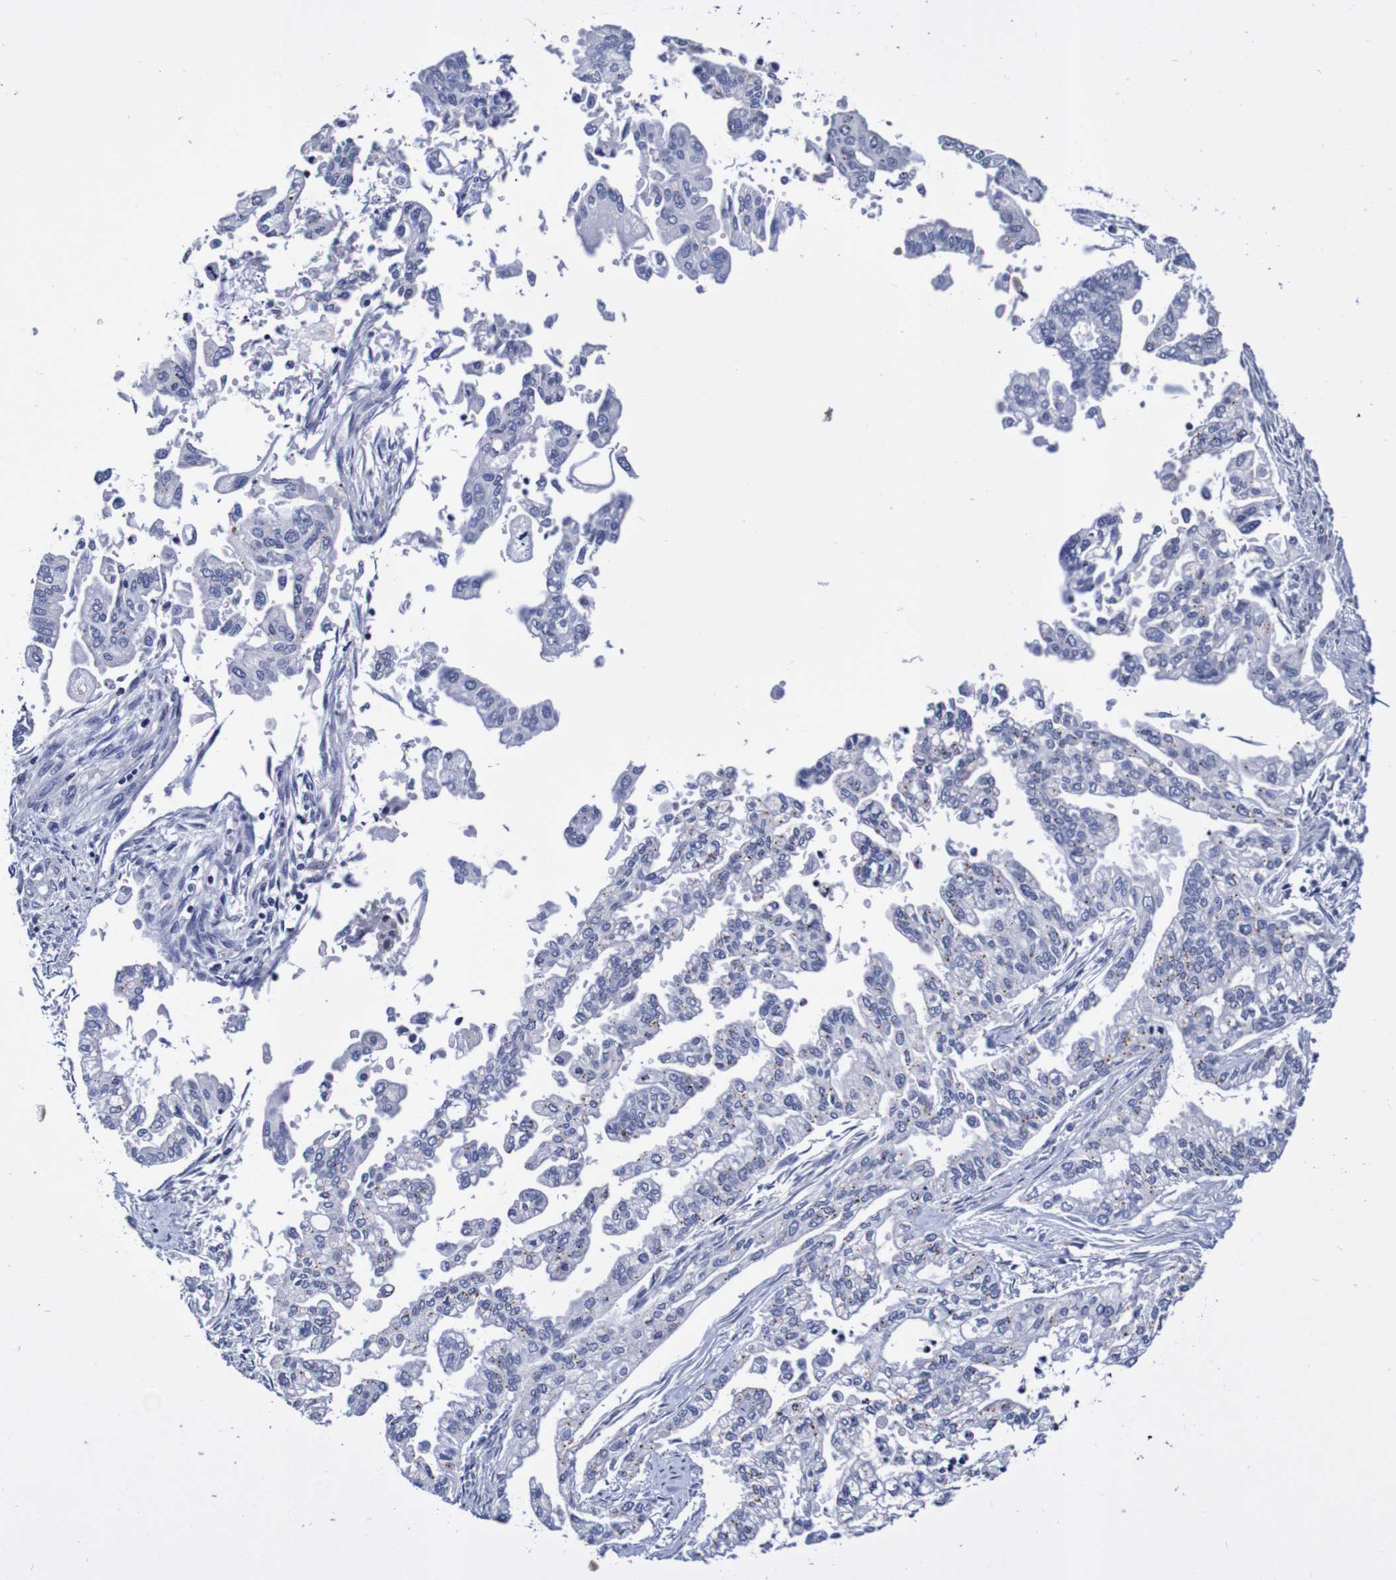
{"staining": {"intensity": "negative", "quantity": "none", "location": "none"}, "tissue": "pancreatic cancer", "cell_type": "Tumor cells", "image_type": "cancer", "snomed": [{"axis": "morphology", "description": "Normal tissue, NOS"}, {"axis": "topography", "description": "Pancreas"}], "caption": "Pancreatic cancer was stained to show a protein in brown. There is no significant positivity in tumor cells. The staining was performed using DAB to visualize the protein expression in brown, while the nuclei were stained in blue with hematoxylin (Magnification: 20x).", "gene": "SEZ6", "patient": {"sex": "male", "age": 42}}